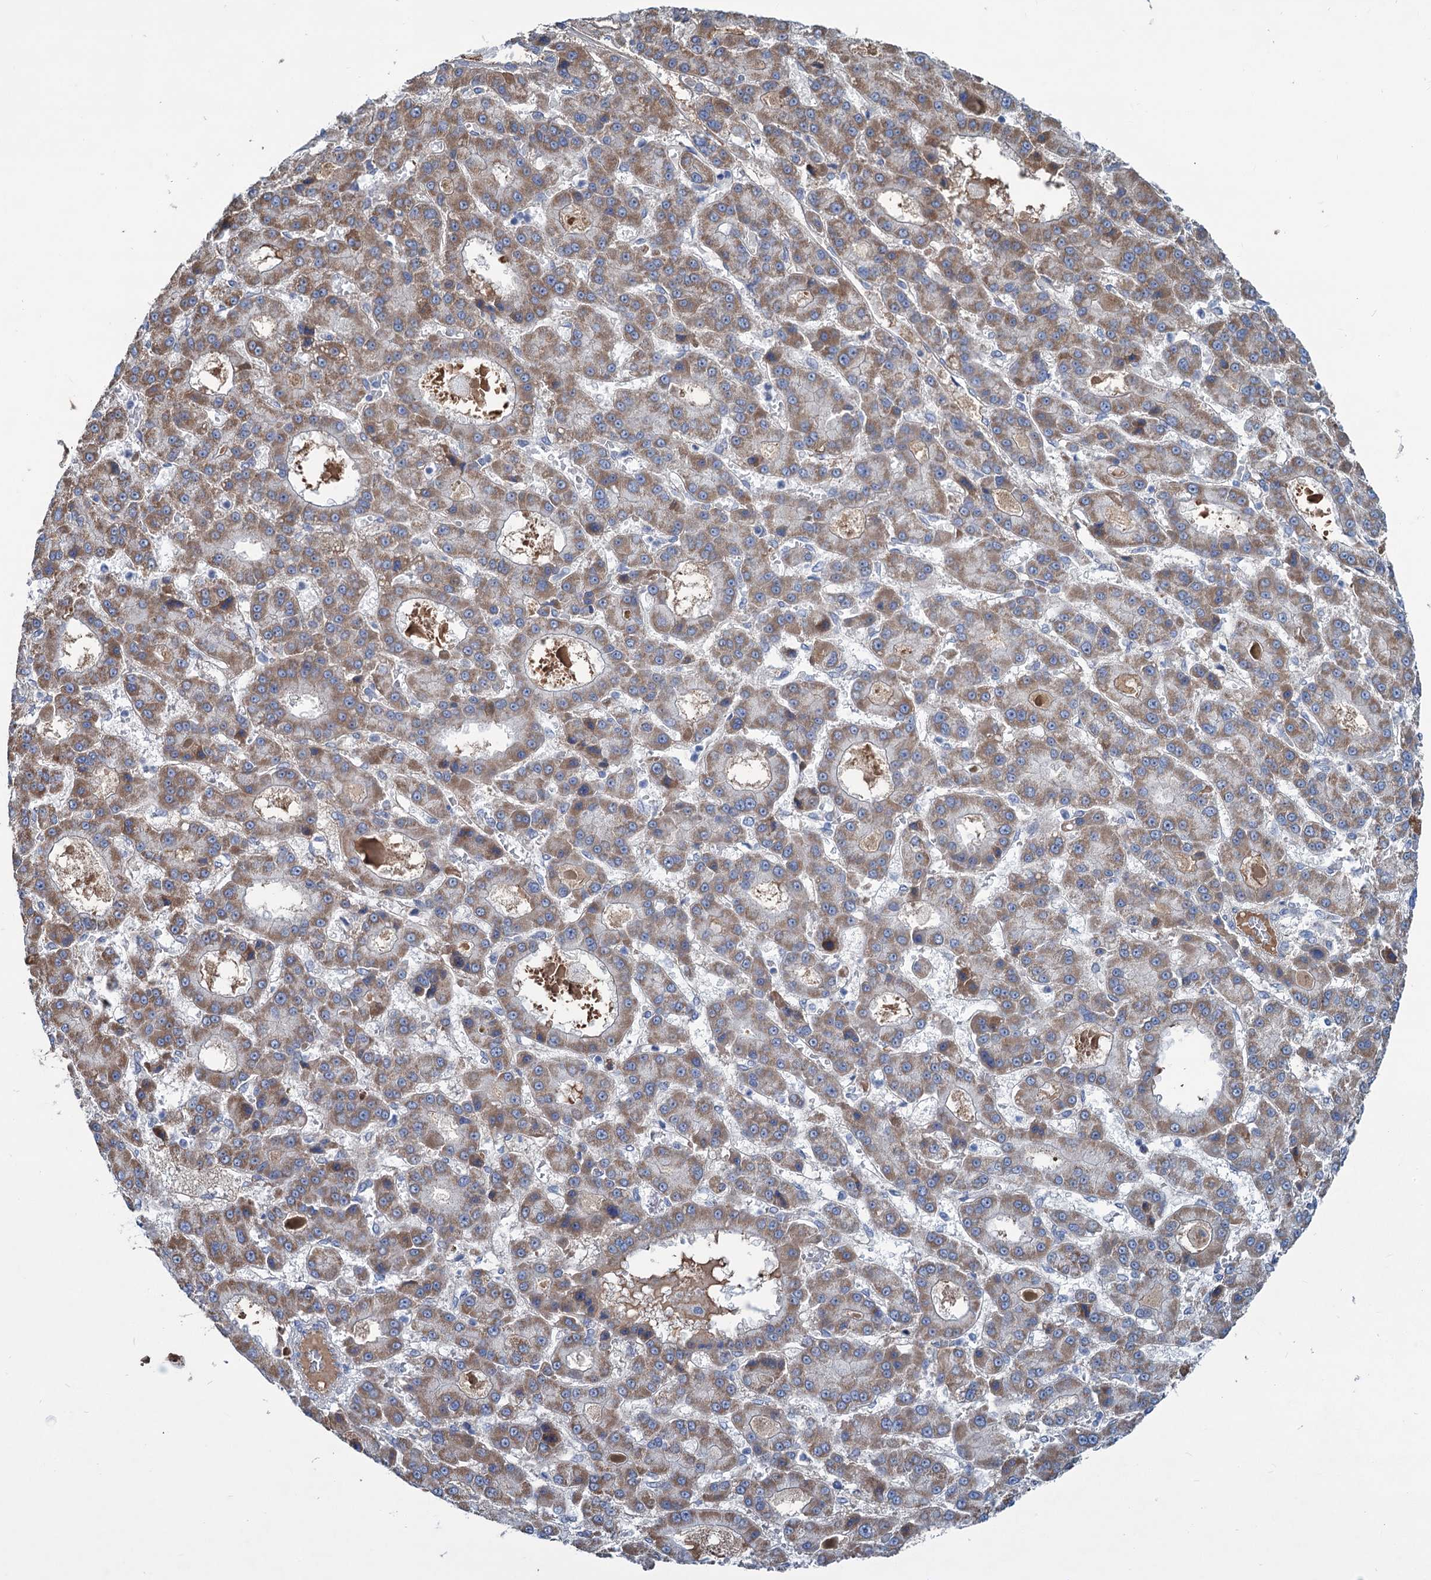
{"staining": {"intensity": "moderate", "quantity": ">75%", "location": "cytoplasmic/membranous"}, "tissue": "liver cancer", "cell_type": "Tumor cells", "image_type": "cancer", "snomed": [{"axis": "morphology", "description": "Carcinoma, Hepatocellular, NOS"}, {"axis": "topography", "description": "Liver"}], "caption": "Liver cancer (hepatocellular carcinoma) stained for a protein exhibits moderate cytoplasmic/membranous positivity in tumor cells.", "gene": "LPIN1", "patient": {"sex": "male", "age": 70}}